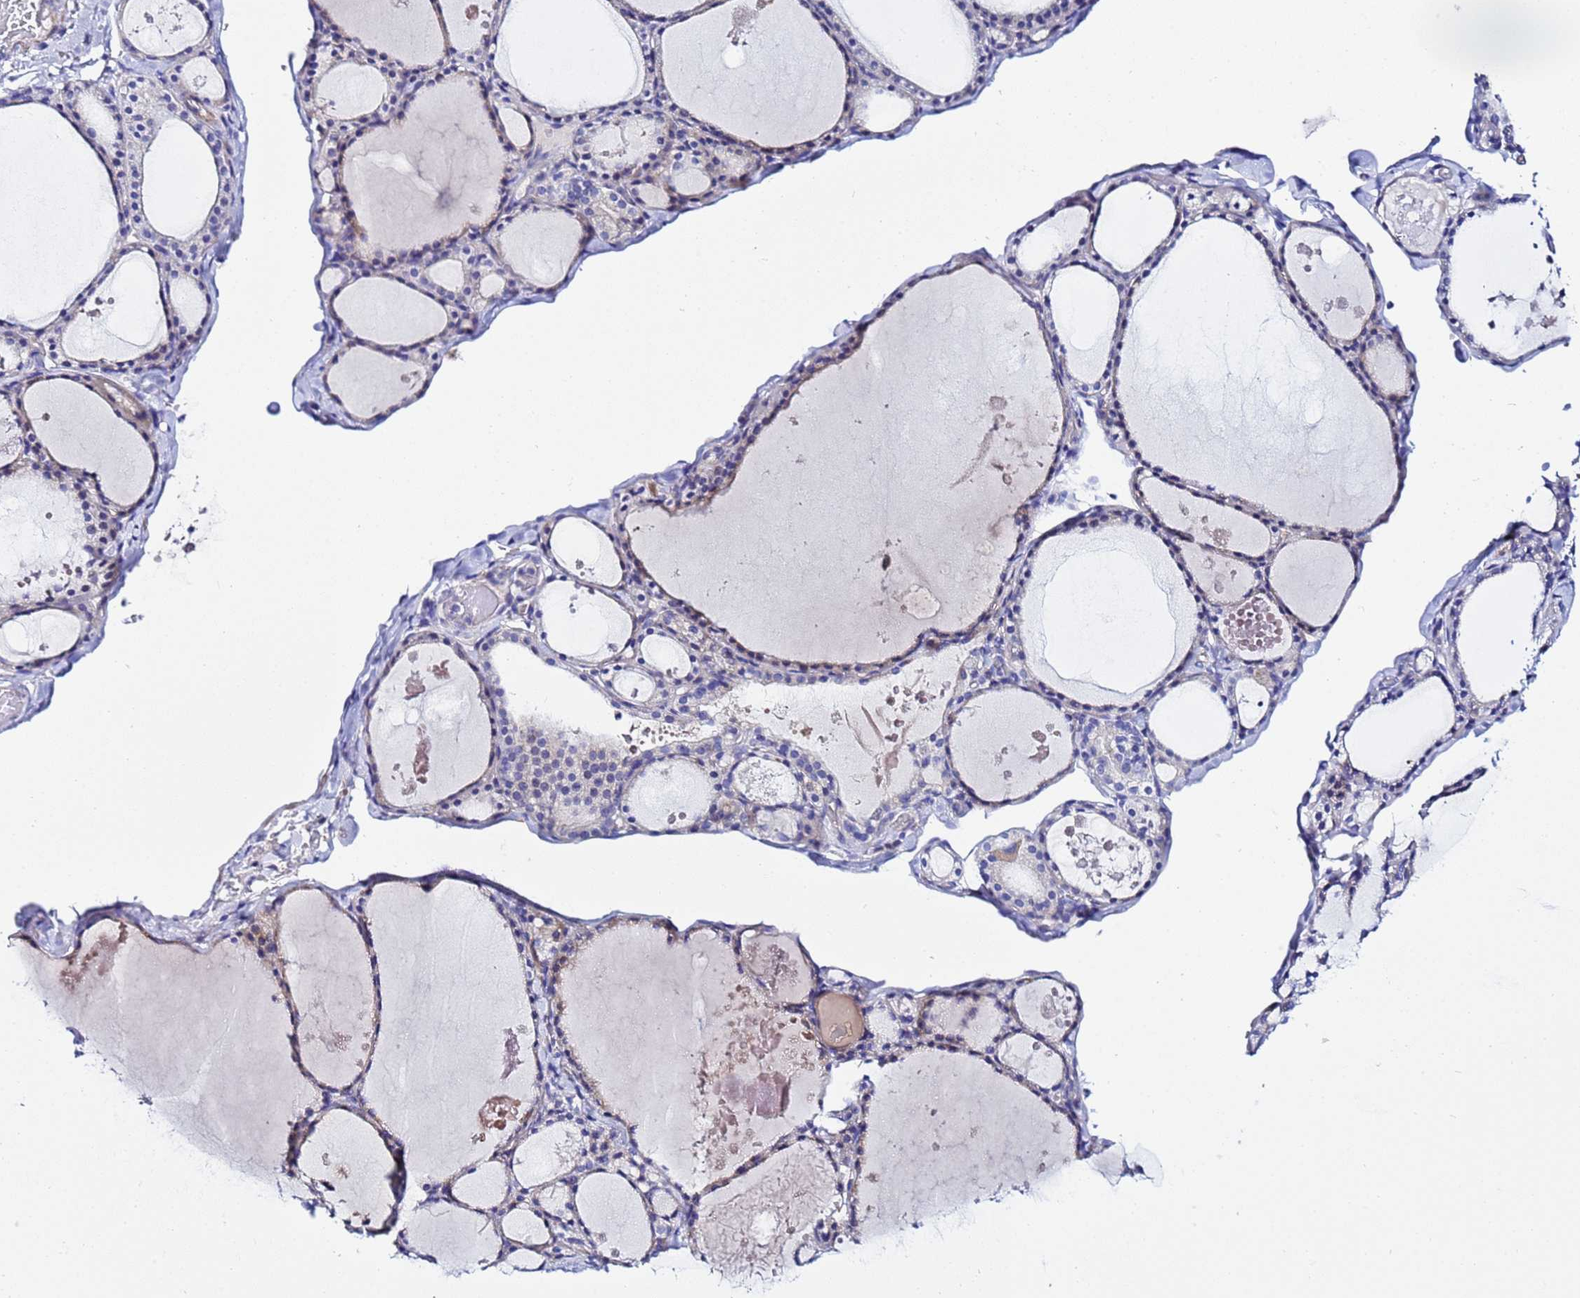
{"staining": {"intensity": "negative", "quantity": "none", "location": "none"}, "tissue": "thyroid gland", "cell_type": "Glandular cells", "image_type": "normal", "snomed": [{"axis": "morphology", "description": "Normal tissue, NOS"}, {"axis": "topography", "description": "Thyroid gland"}], "caption": "Immunohistochemistry (IHC) of normal thyroid gland reveals no positivity in glandular cells. (DAB IHC visualized using brightfield microscopy, high magnification).", "gene": "USP18", "patient": {"sex": "male", "age": 56}}